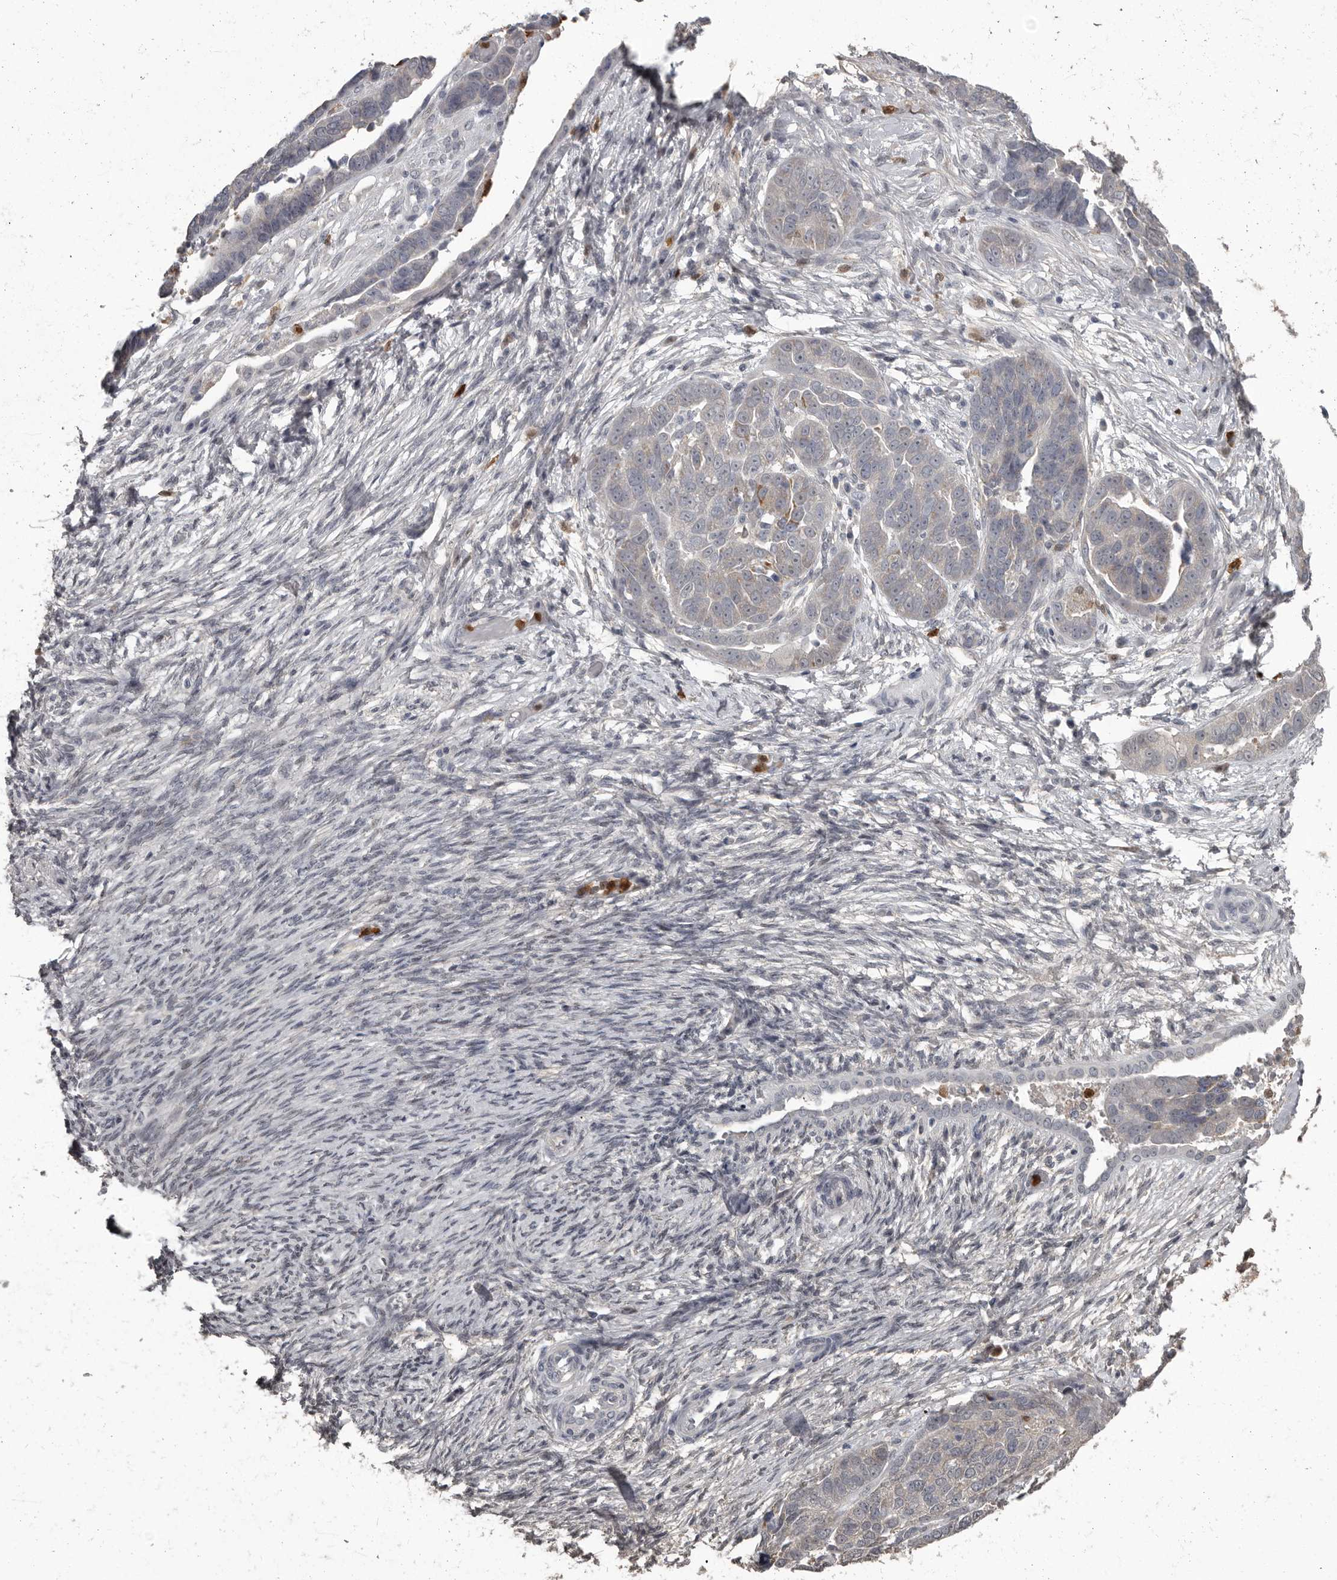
{"staining": {"intensity": "negative", "quantity": "none", "location": "none"}, "tissue": "ovarian cancer", "cell_type": "Tumor cells", "image_type": "cancer", "snomed": [{"axis": "morphology", "description": "Cystadenocarcinoma, serous, NOS"}, {"axis": "topography", "description": "Ovary"}], "caption": "Photomicrograph shows no protein staining in tumor cells of ovarian cancer (serous cystadenocarcinoma) tissue.", "gene": "GPR157", "patient": {"sex": "female", "age": 44}}